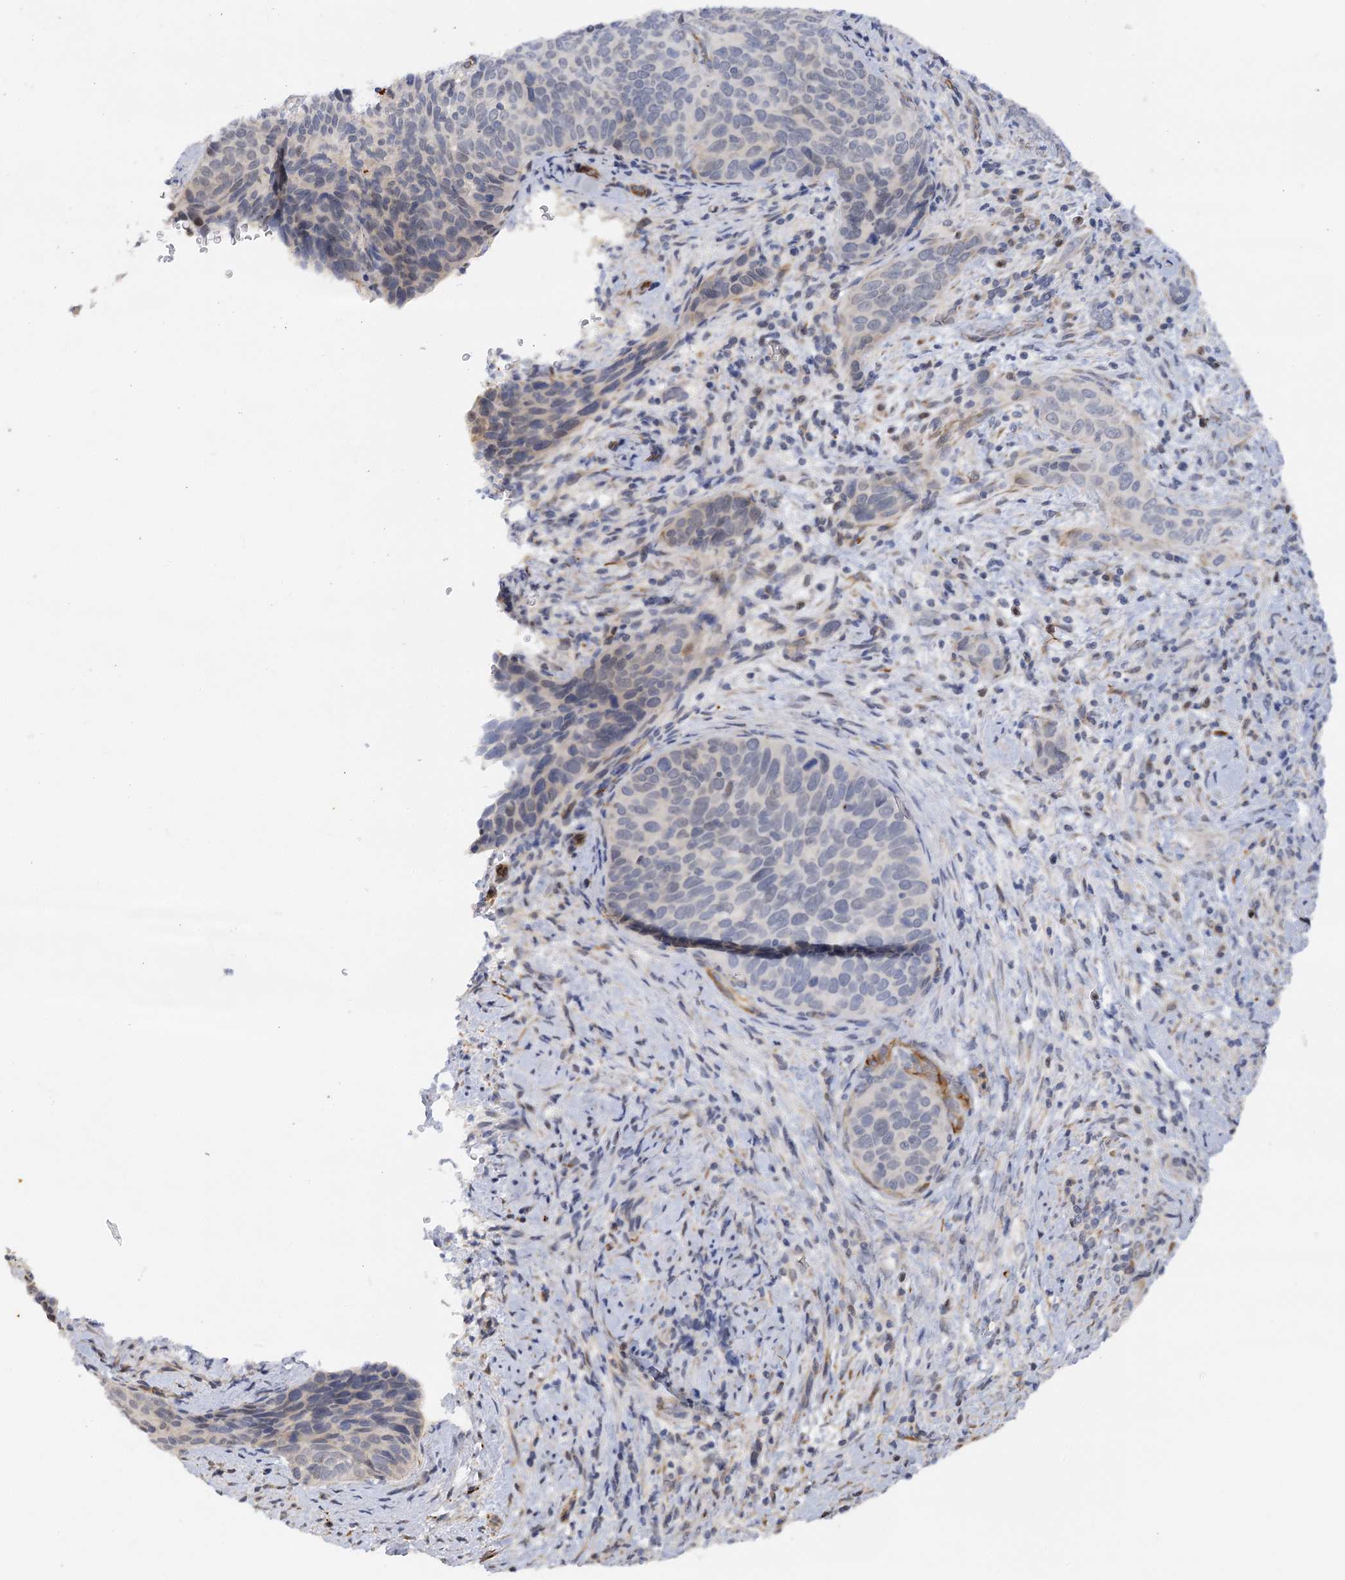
{"staining": {"intensity": "negative", "quantity": "none", "location": "none"}, "tissue": "cervical cancer", "cell_type": "Tumor cells", "image_type": "cancer", "snomed": [{"axis": "morphology", "description": "Squamous cell carcinoma, NOS"}, {"axis": "topography", "description": "Cervix"}], "caption": "Photomicrograph shows no significant protein expression in tumor cells of cervical cancer.", "gene": "NELL2", "patient": {"sex": "female", "age": 60}}